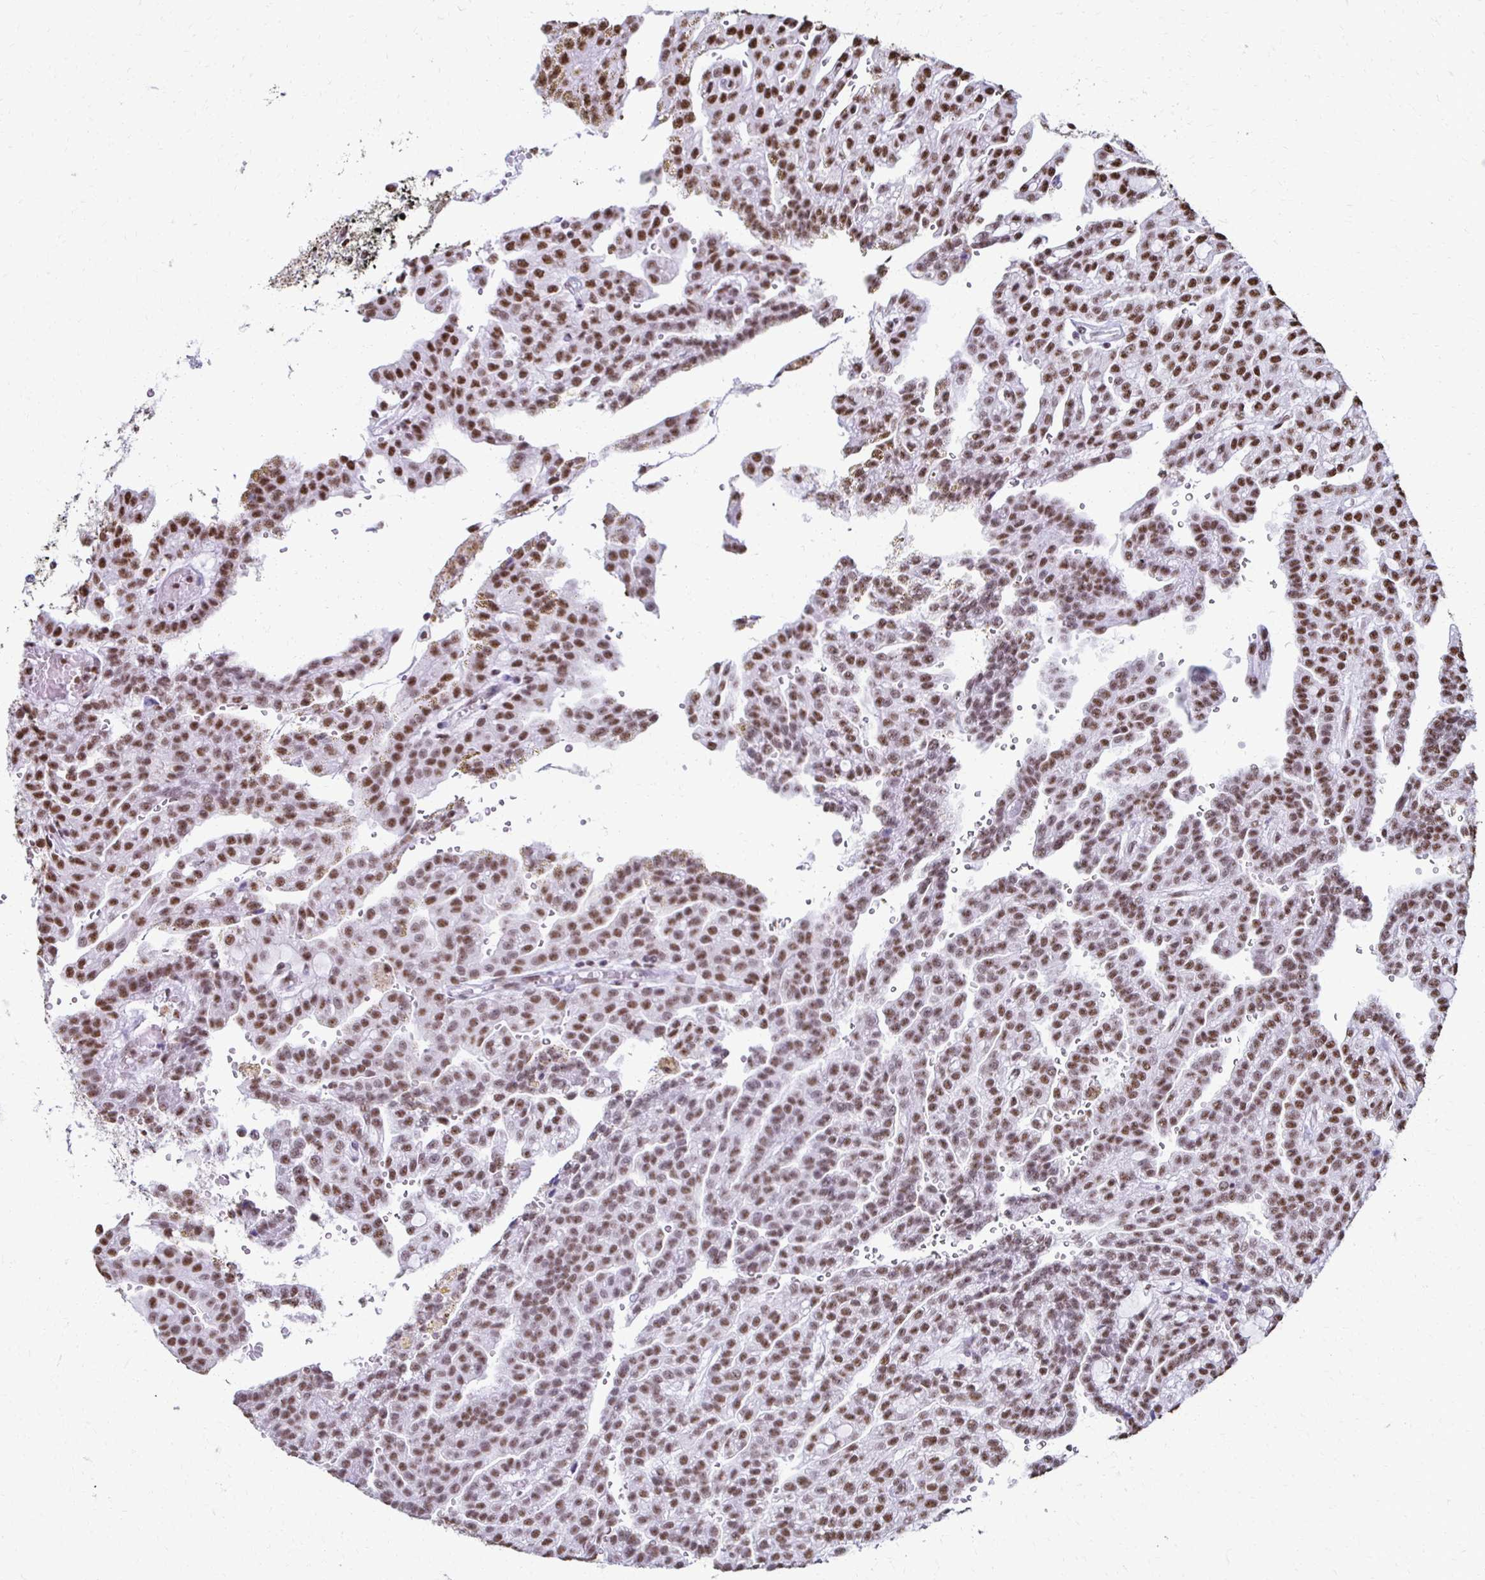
{"staining": {"intensity": "moderate", "quantity": ">75%", "location": "nuclear"}, "tissue": "renal cancer", "cell_type": "Tumor cells", "image_type": "cancer", "snomed": [{"axis": "morphology", "description": "Adenocarcinoma, NOS"}, {"axis": "topography", "description": "Kidney"}], "caption": "The image demonstrates a brown stain indicating the presence of a protein in the nuclear of tumor cells in adenocarcinoma (renal).", "gene": "NONO", "patient": {"sex": "male", "age": 63}}